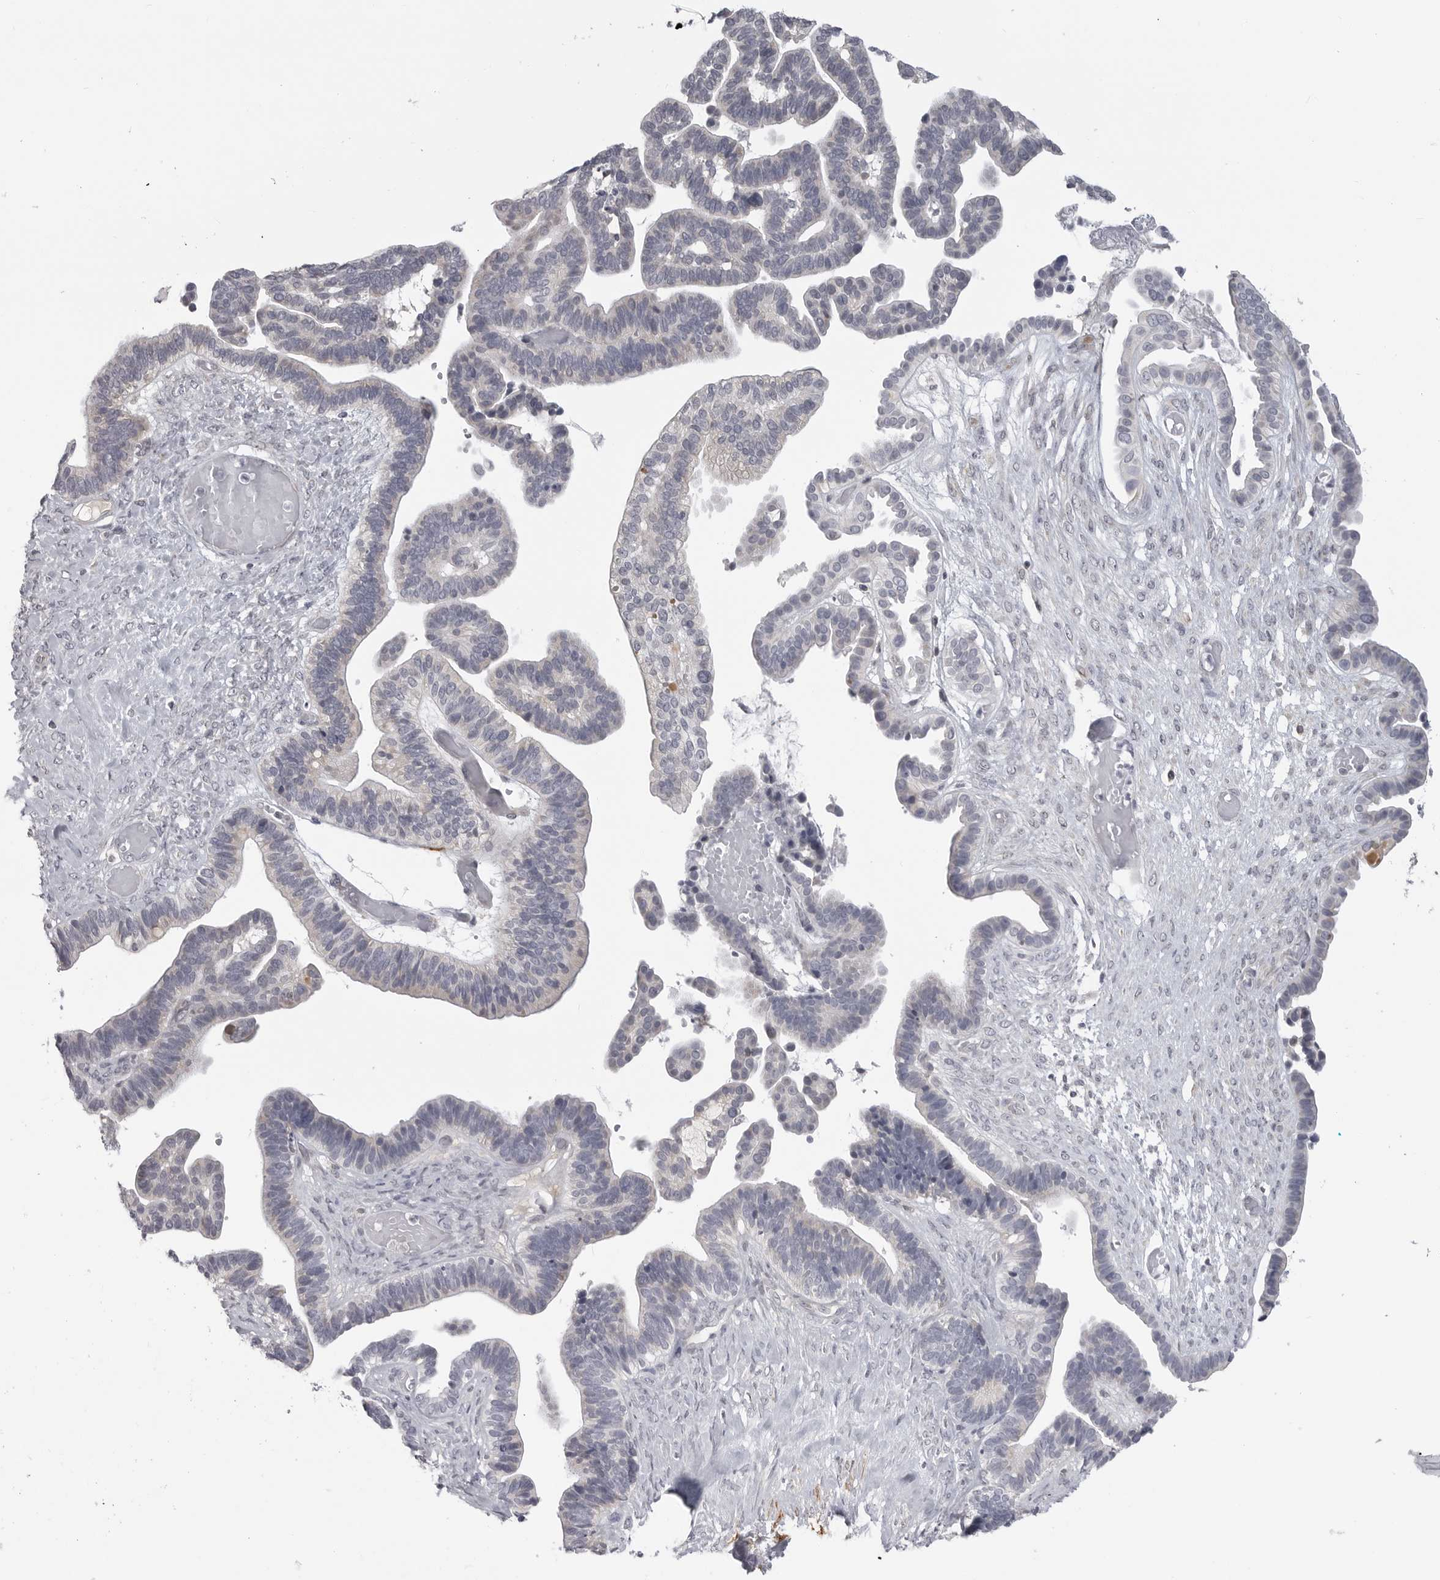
{"staining": {"intensity": "negative", "quantity": "none", "location": "none"}, "tissue": "ovarian cancer", "cell_type": "Tumor cells", "image_type": "cancer", "snomed": [{"axis": "morphology", "description": "Cystadenocarcinoma, serous, NOS"}, {"axis": "topography", "description": "Ovary"}], "caption": "Immunohistochemistry image of neoplastic tissue: human ovarian serous cystadenocarcinoma stained with DAB reveals no significant protein expression in tumor cells. Nuclei are stained in blue.", "gene": "MAP7D1", "patient": {"sex": "female", "age": 56}}